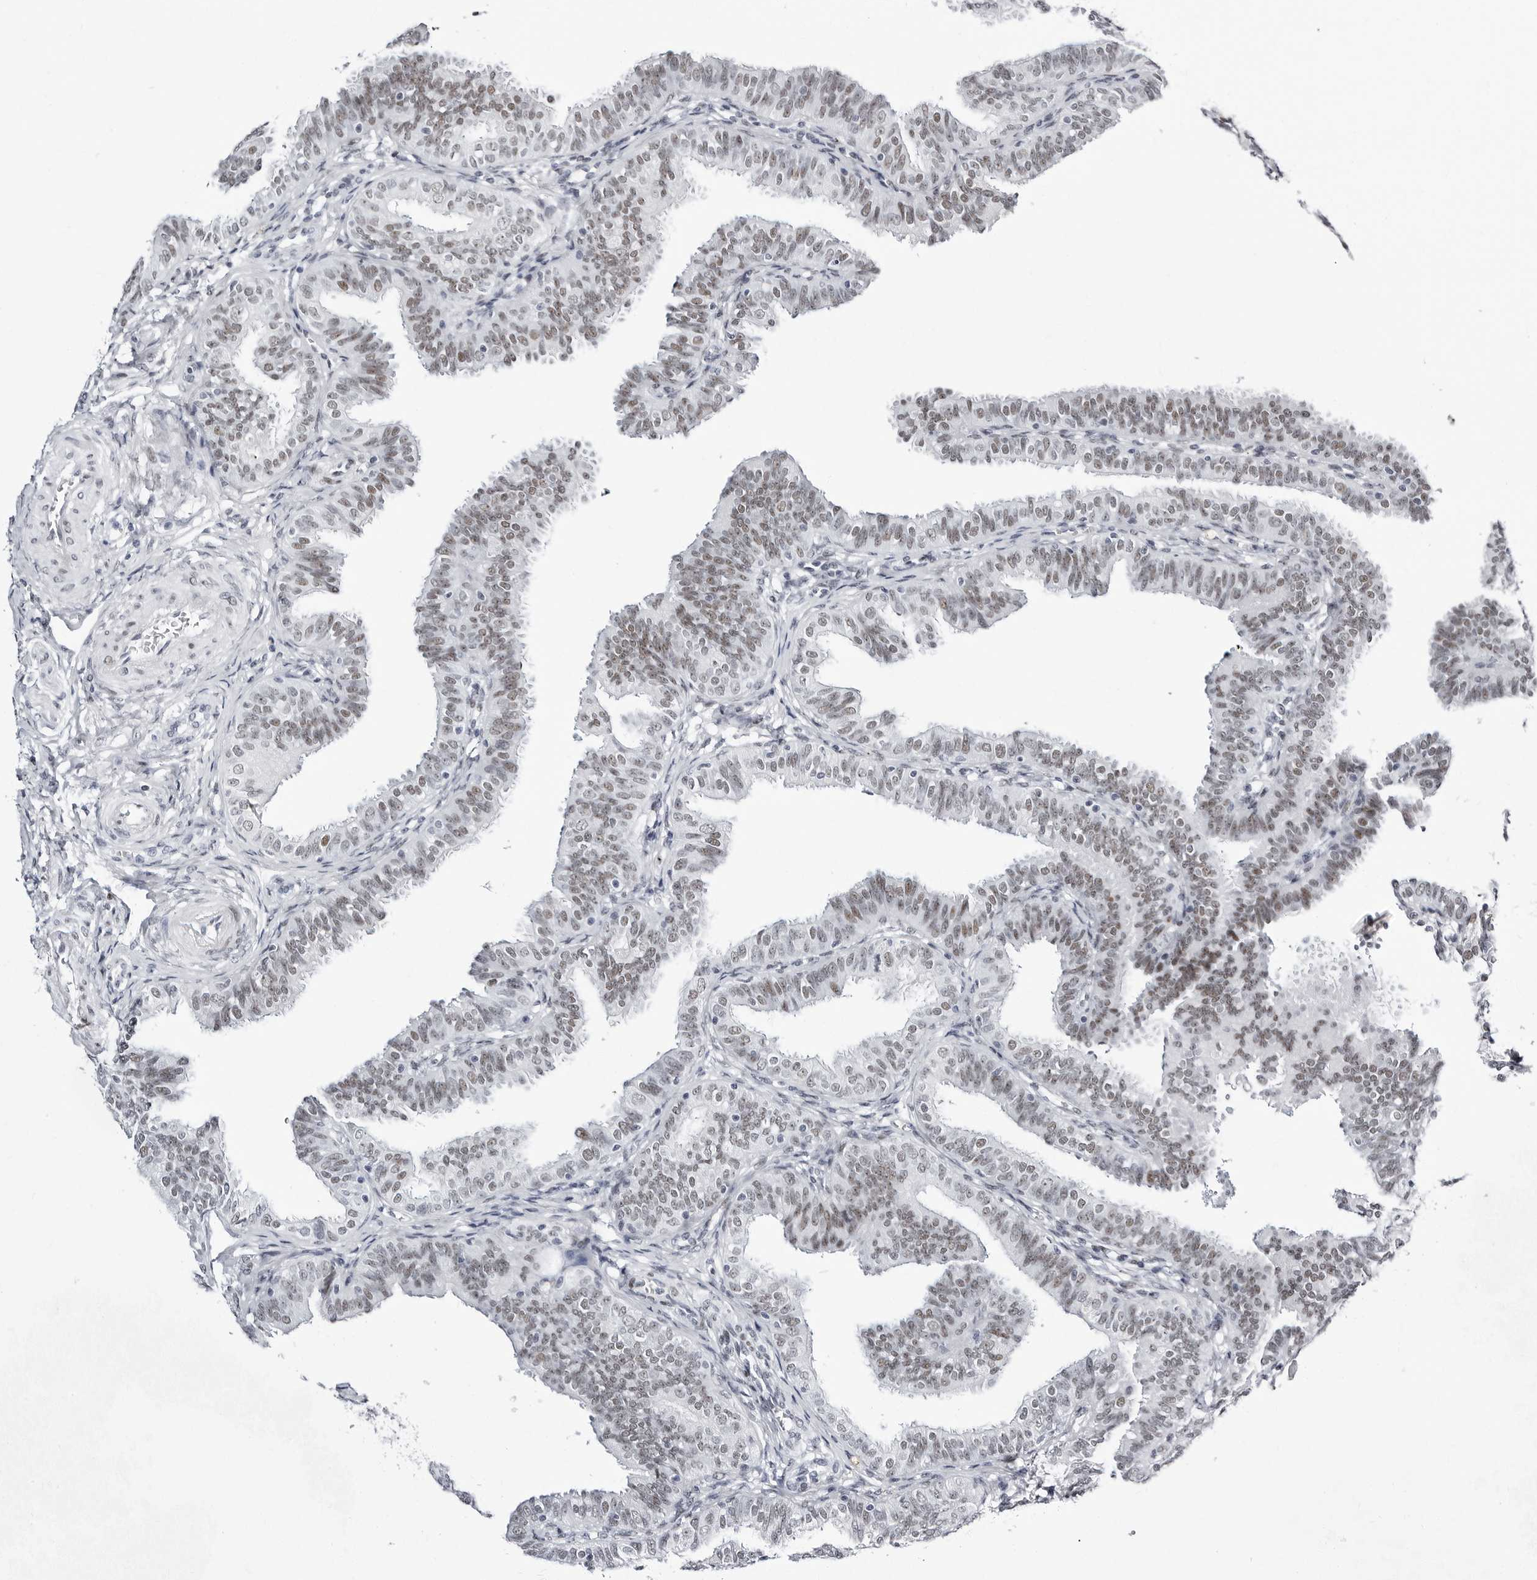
{"staining": {"intensity": "moderate", "quantity": "25%-75%", "location": "nuclear"}, "tissue": "fallopian tube", "cell_type": "Glandular cells", "image_type": "normal", "snomed": [{"axis": "morphology", "description": "Normal tissue, NOS"}, {"axis": "topography", "description": "Fallopian tube"}], "caption": "This is a micrograph of immunohistochemistry (IHC) staining of normal fallopian tube, which shows moderate positivity in the nuclear of glandular cells.", "gene": "VEZF1", "patient": {"sex": "female", "age": 35}}